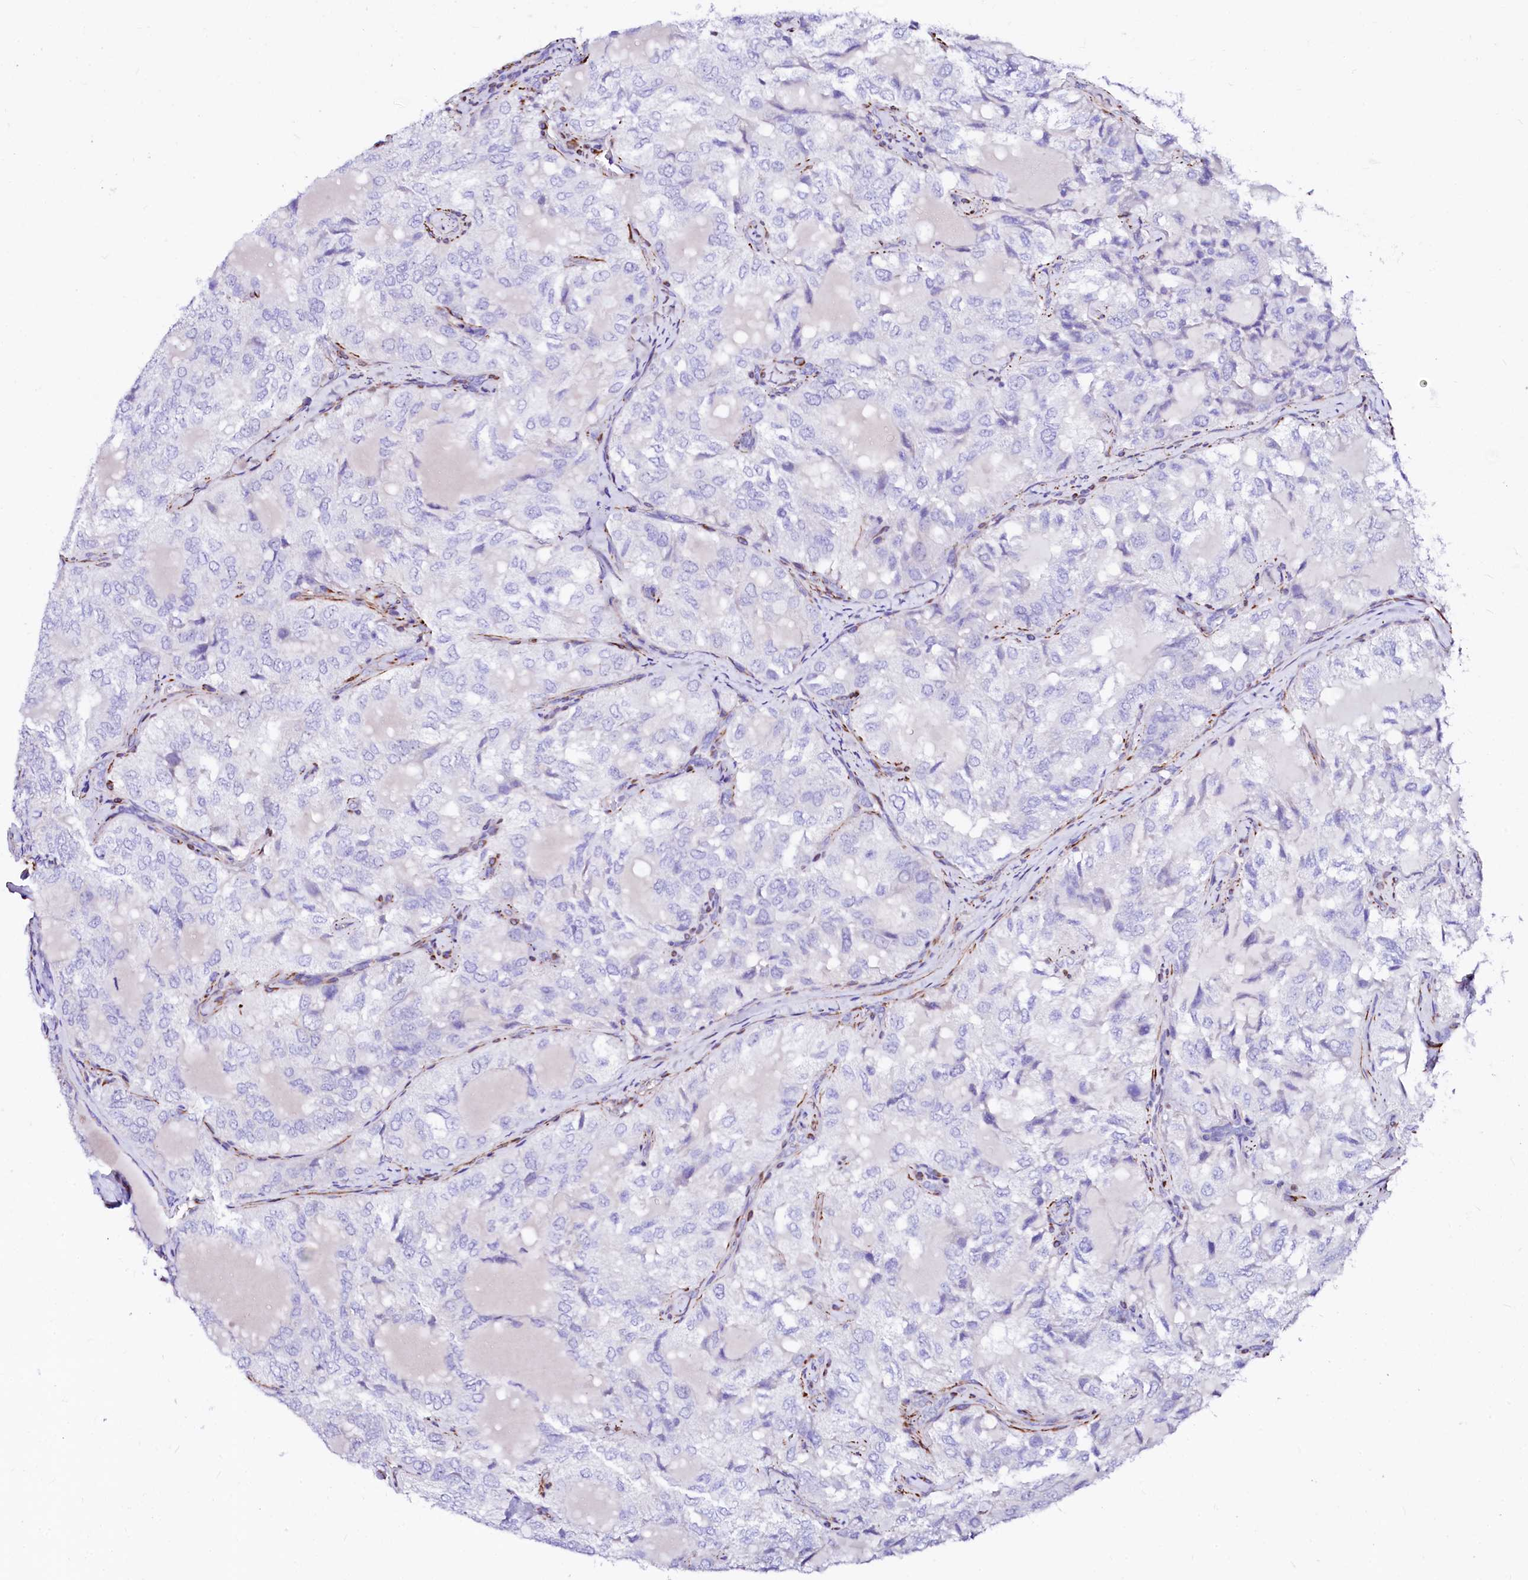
{"staining": {"intensity": "negative", "quantity": "none", "location": "none"}, "tissue": "thyroid cancer", "cell_type": "Tumor cells", "image_type": "cancer", "snomed": [{"axis": "morphology", "description": "Follicular adenoma carcinoma, NOS"}, {"axis": "topography", "description": "Thyroid gland"}], "caption": "Immunohistochemistry of thyroid cancer shows no expression in tumor cells. Nuclei are stained in blue.", "gene": "SFR1", "patient": {"sex": "male", "age": 75}}